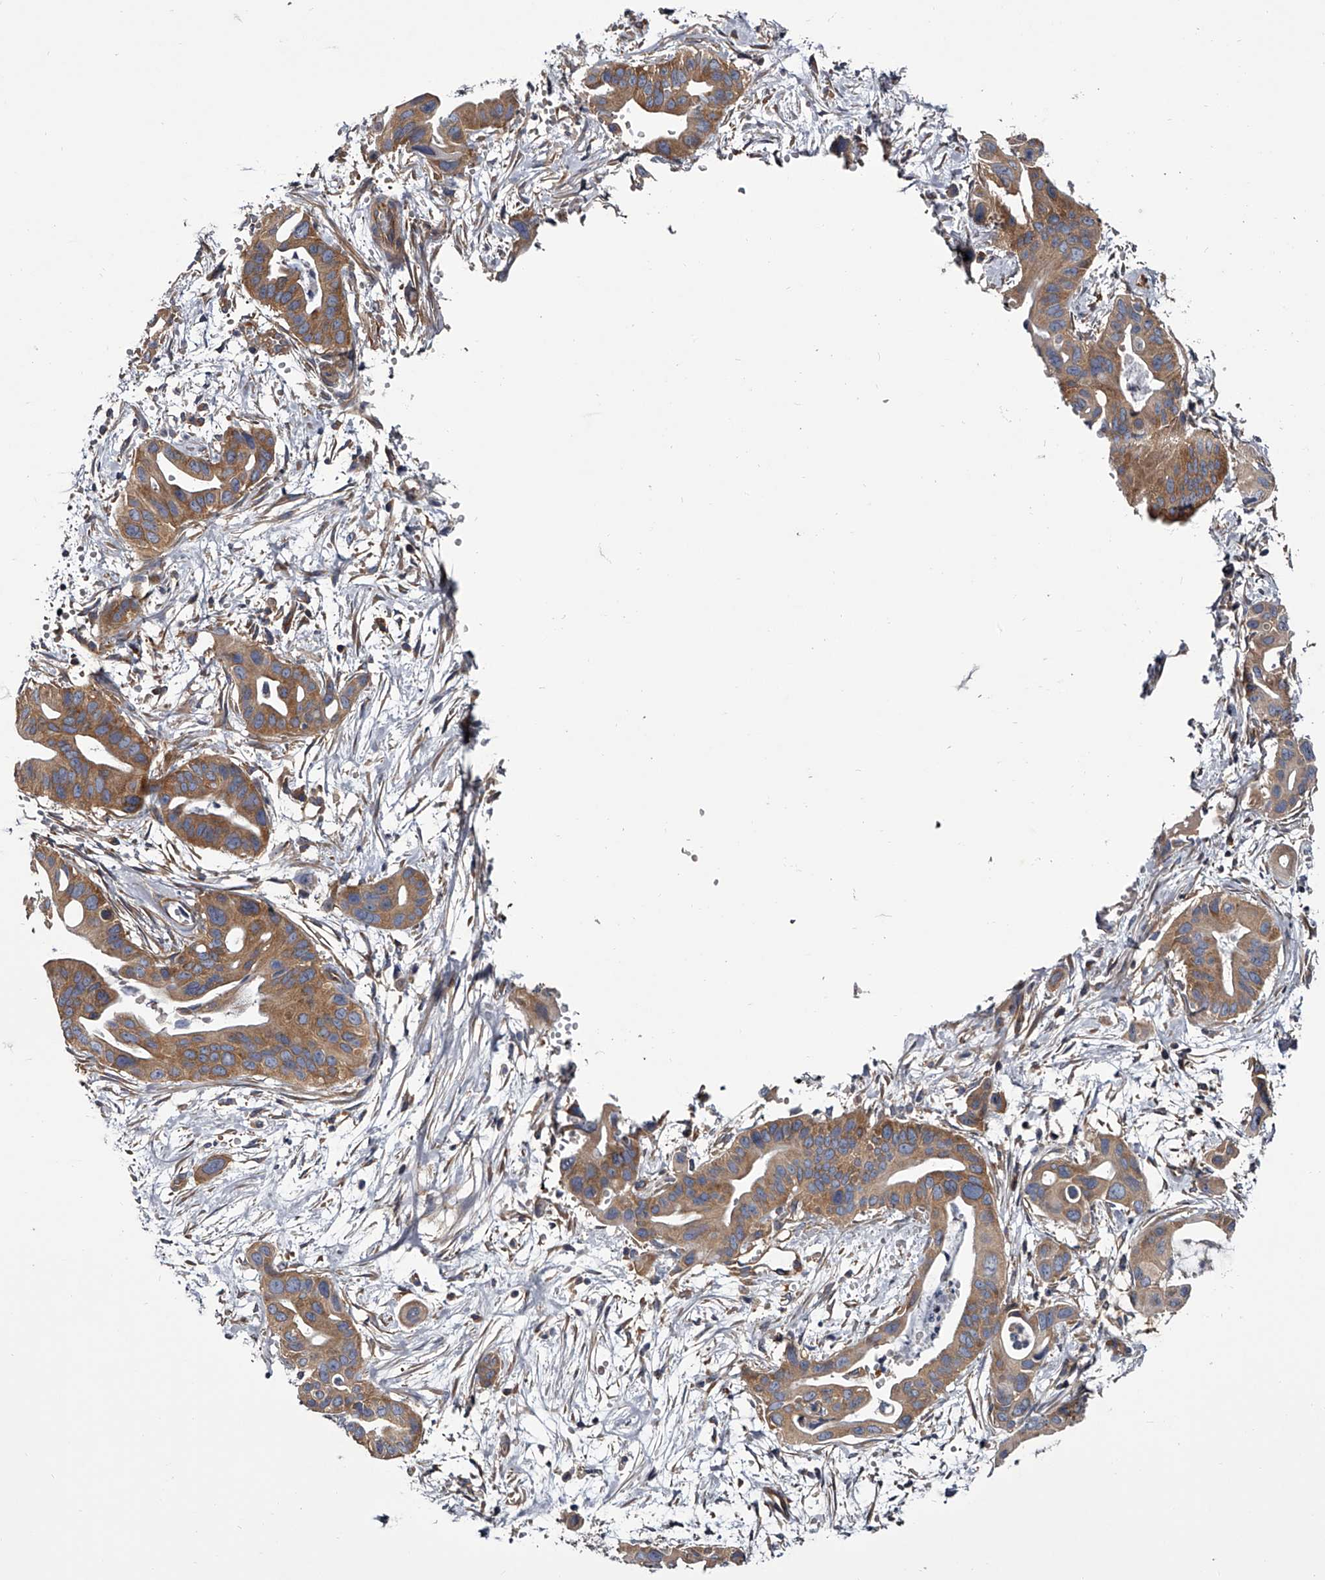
{"staining": {"intensity": "moderate", "quantity": ">75%", "location": "cytoplasmic/membranous"}, "tissue": "pancreatic cancer", "cell_type": "Tumor cells", "image_type": "cancer", "snomed": [{"axis": "morphology", "description": "Adenocarcinoma, NOS"}, {"axis": "topography", "description": "Pancreas"}], "caption": "Moderate cytoplasmic/membranous staining is identified in approximately >75% of tumor cells in pancreatic adenocarcinoma.", "gene": "GAPVD1", "patient": {"sex": "male", "age": 66}}